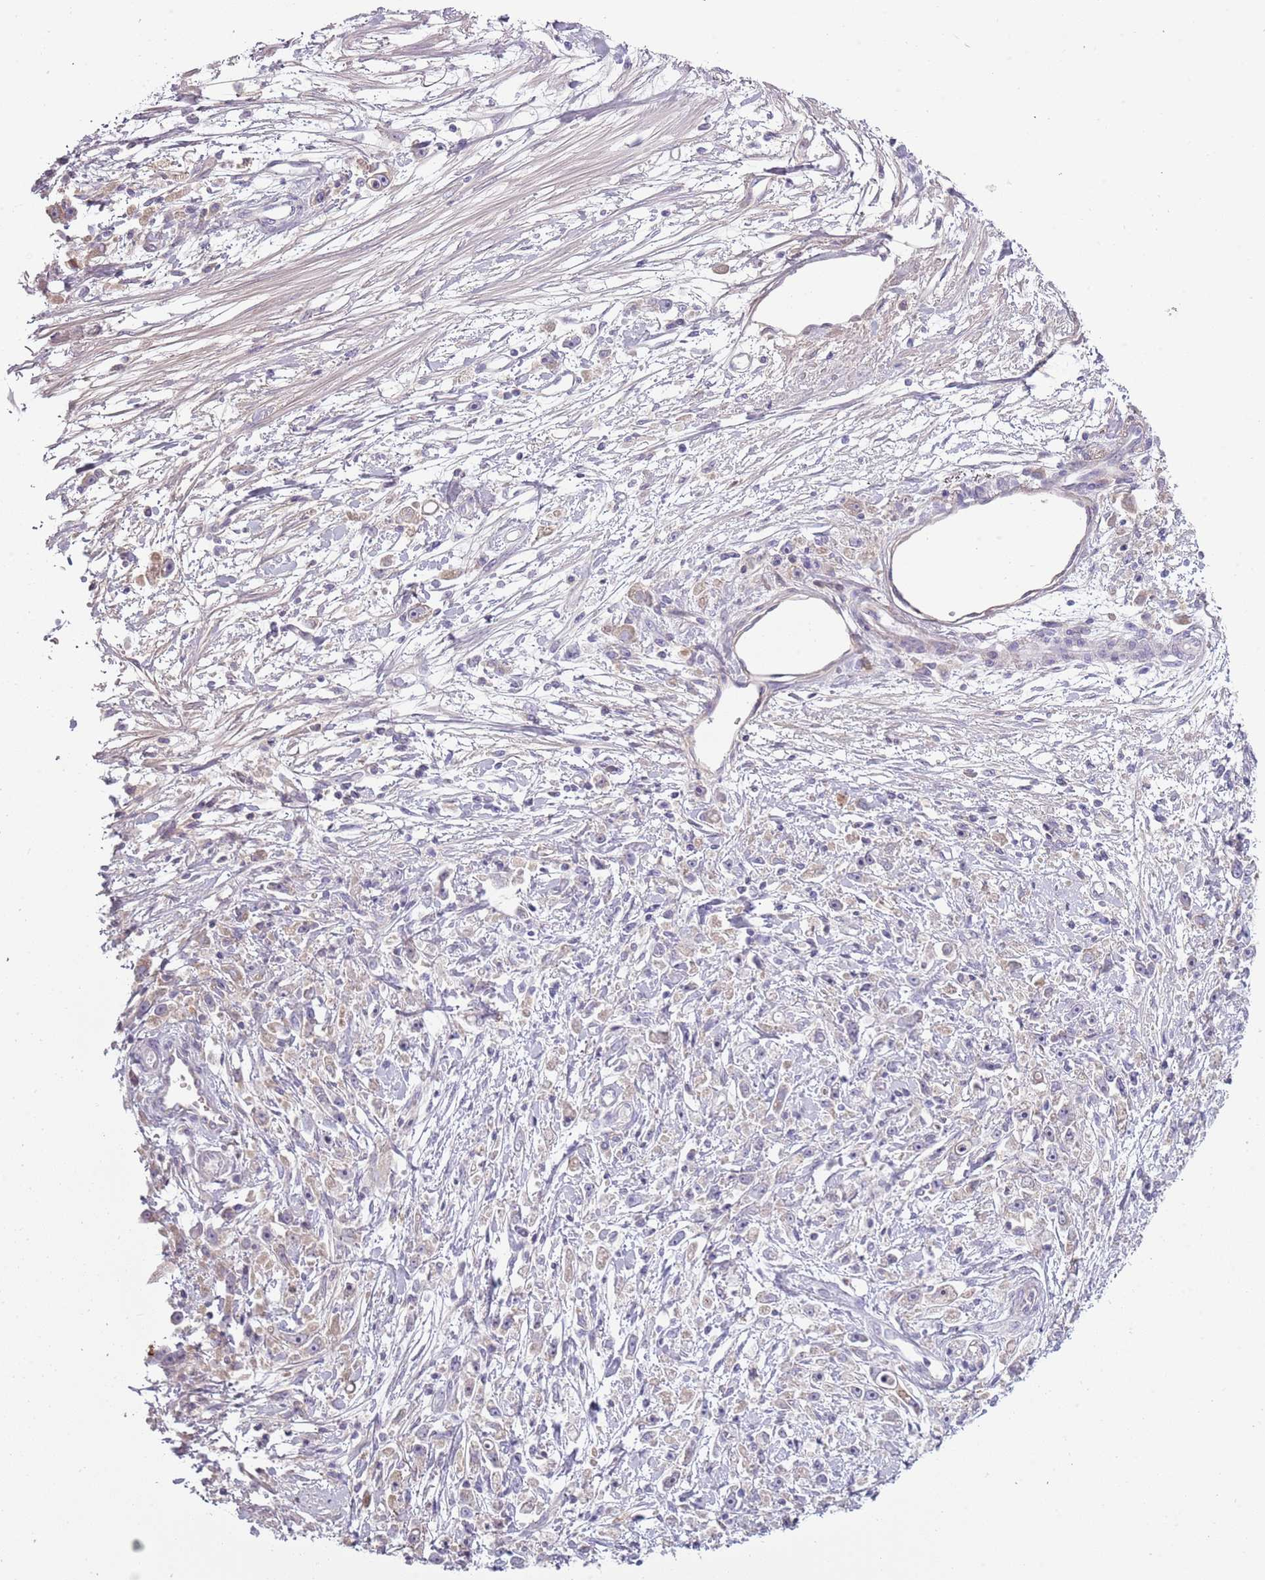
{"staining": {"intensity": "negative", "quantity": "none", "location": "none"}, "tissue": "stomach cancer", "cell_type": "Tumor cells", "image_type": "cancer", "snomed": [{"axis": "morphology", "description": "Adenocarcinoma, NOS"}, {"axis": "topography", "description": "Stomach"}], "caption": "High magnification brightfield microscopy of stomach adenocarcinoma stained with DAB (brown) and counterstained with hematoxylin (blue): tumor cells show no significant expression.", "gene": "TNFRSF6B", "patient": {"sex": "female", "age": 59}}